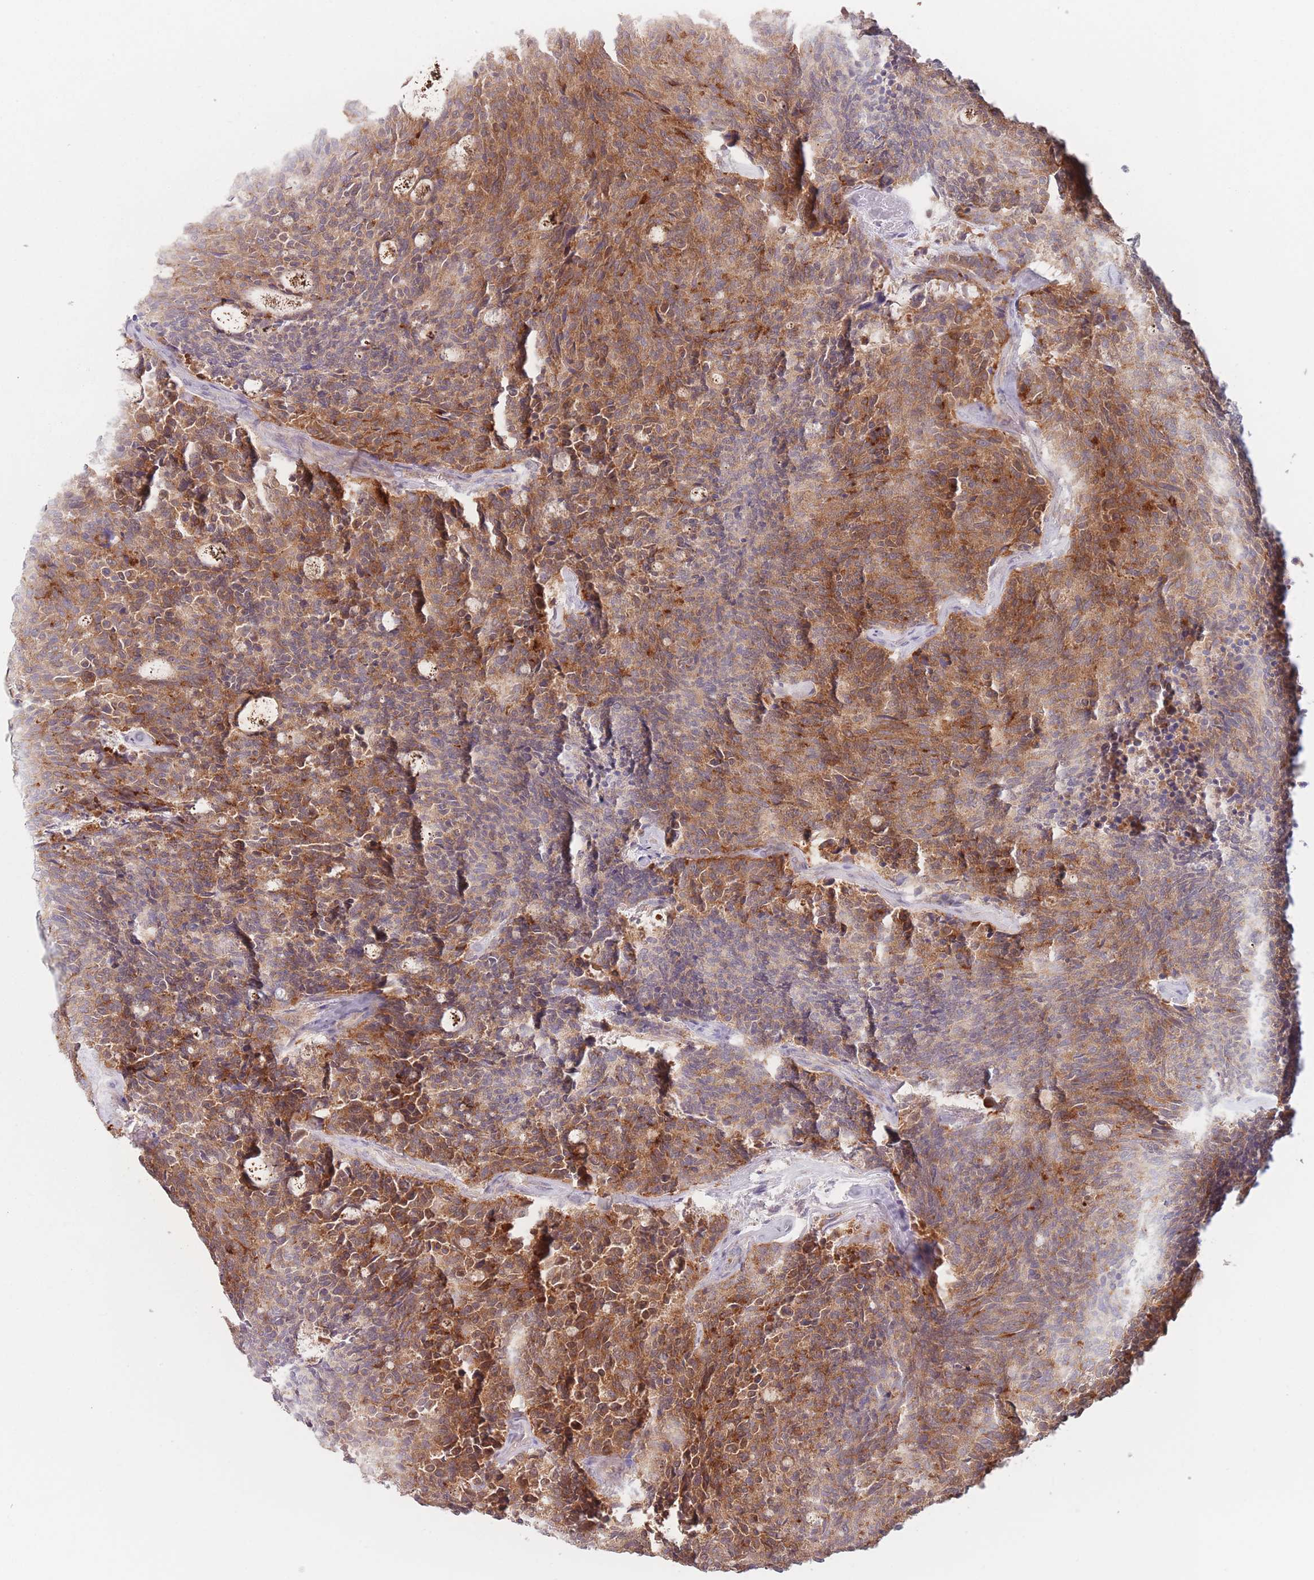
{"staining": {"intensity": "moderate", "quantity": ">75%", "location": "cytoplasmic/membranous"}, "tissue": "carcinoid", "cell_type": "Tumor cells", "image_type": "cancer", "snomed": [{"axis": "morphology", "description": "Carcinoid, malignant, NOS"}, {"axis": "topography", "description": "Pancreas"}], "caption": "Immunohistochemistry (DAB) staining of carcinoid (malignant) shows moderate cytoplasmic/membranous protein expression in about >75% of tumor cells.", "gene": "PPM1A", "patient": {"sex": "female", "age": 54}}